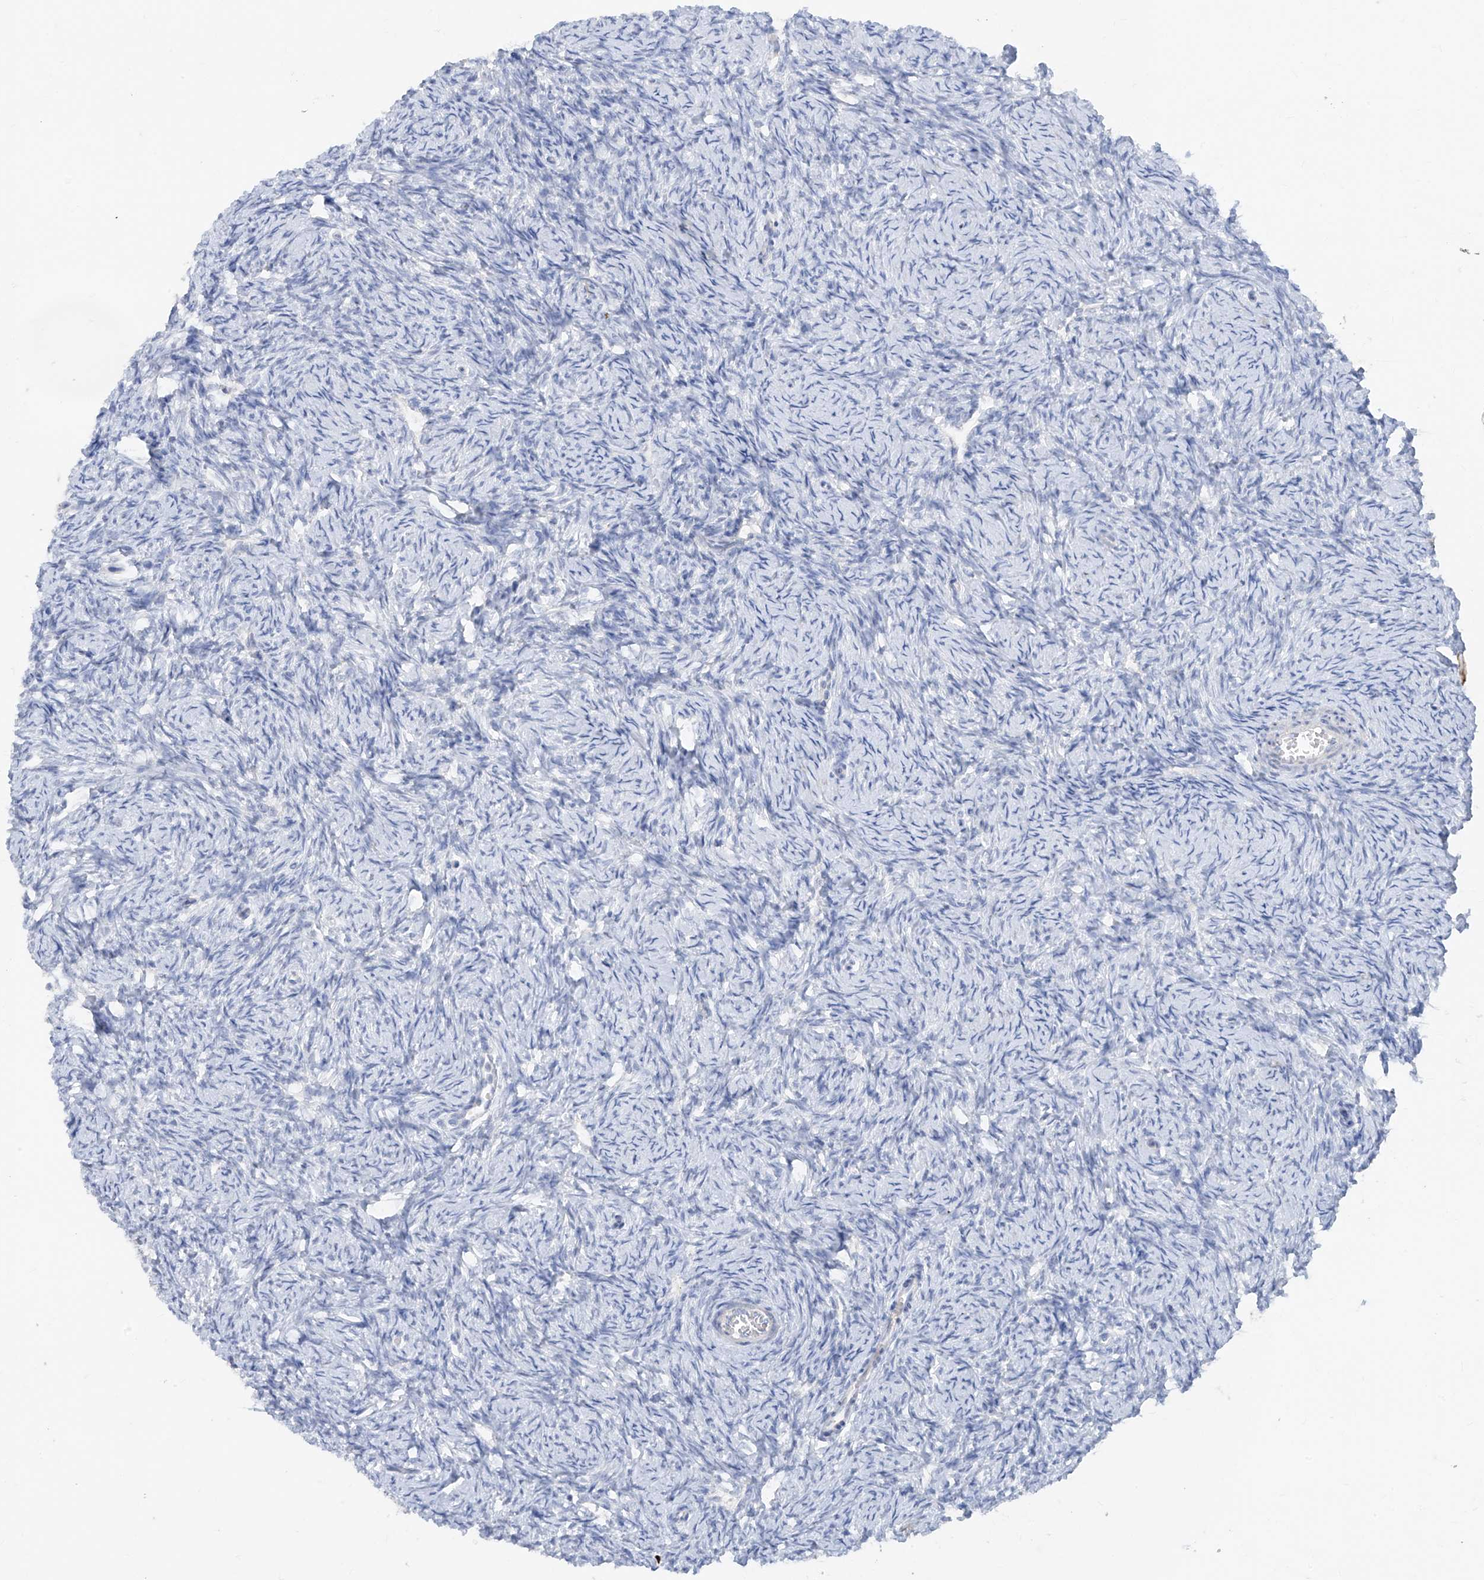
{"staining": {"intensity": "negative", "quantity": "none", "location": "none"}, "tissue": "ovary", "cell_type": "Ovarian stroma cells", "image_type": "normal", "snomed": [{"axis": "morphology", "description": "Normal tissue, NOS"}, {"axis": "morphology", "description": "Cyst, NOS"}, {"axis": "topography", "description": "Ovary"}], "caption": "DAB (3,3'-diaminobenzidine) immunohistochemical staining of normal human ovary exhibits no significant expression in ovarian stroma cells.", "gene": "TBX21", "patient": {"sex": "female", "age": 33}}